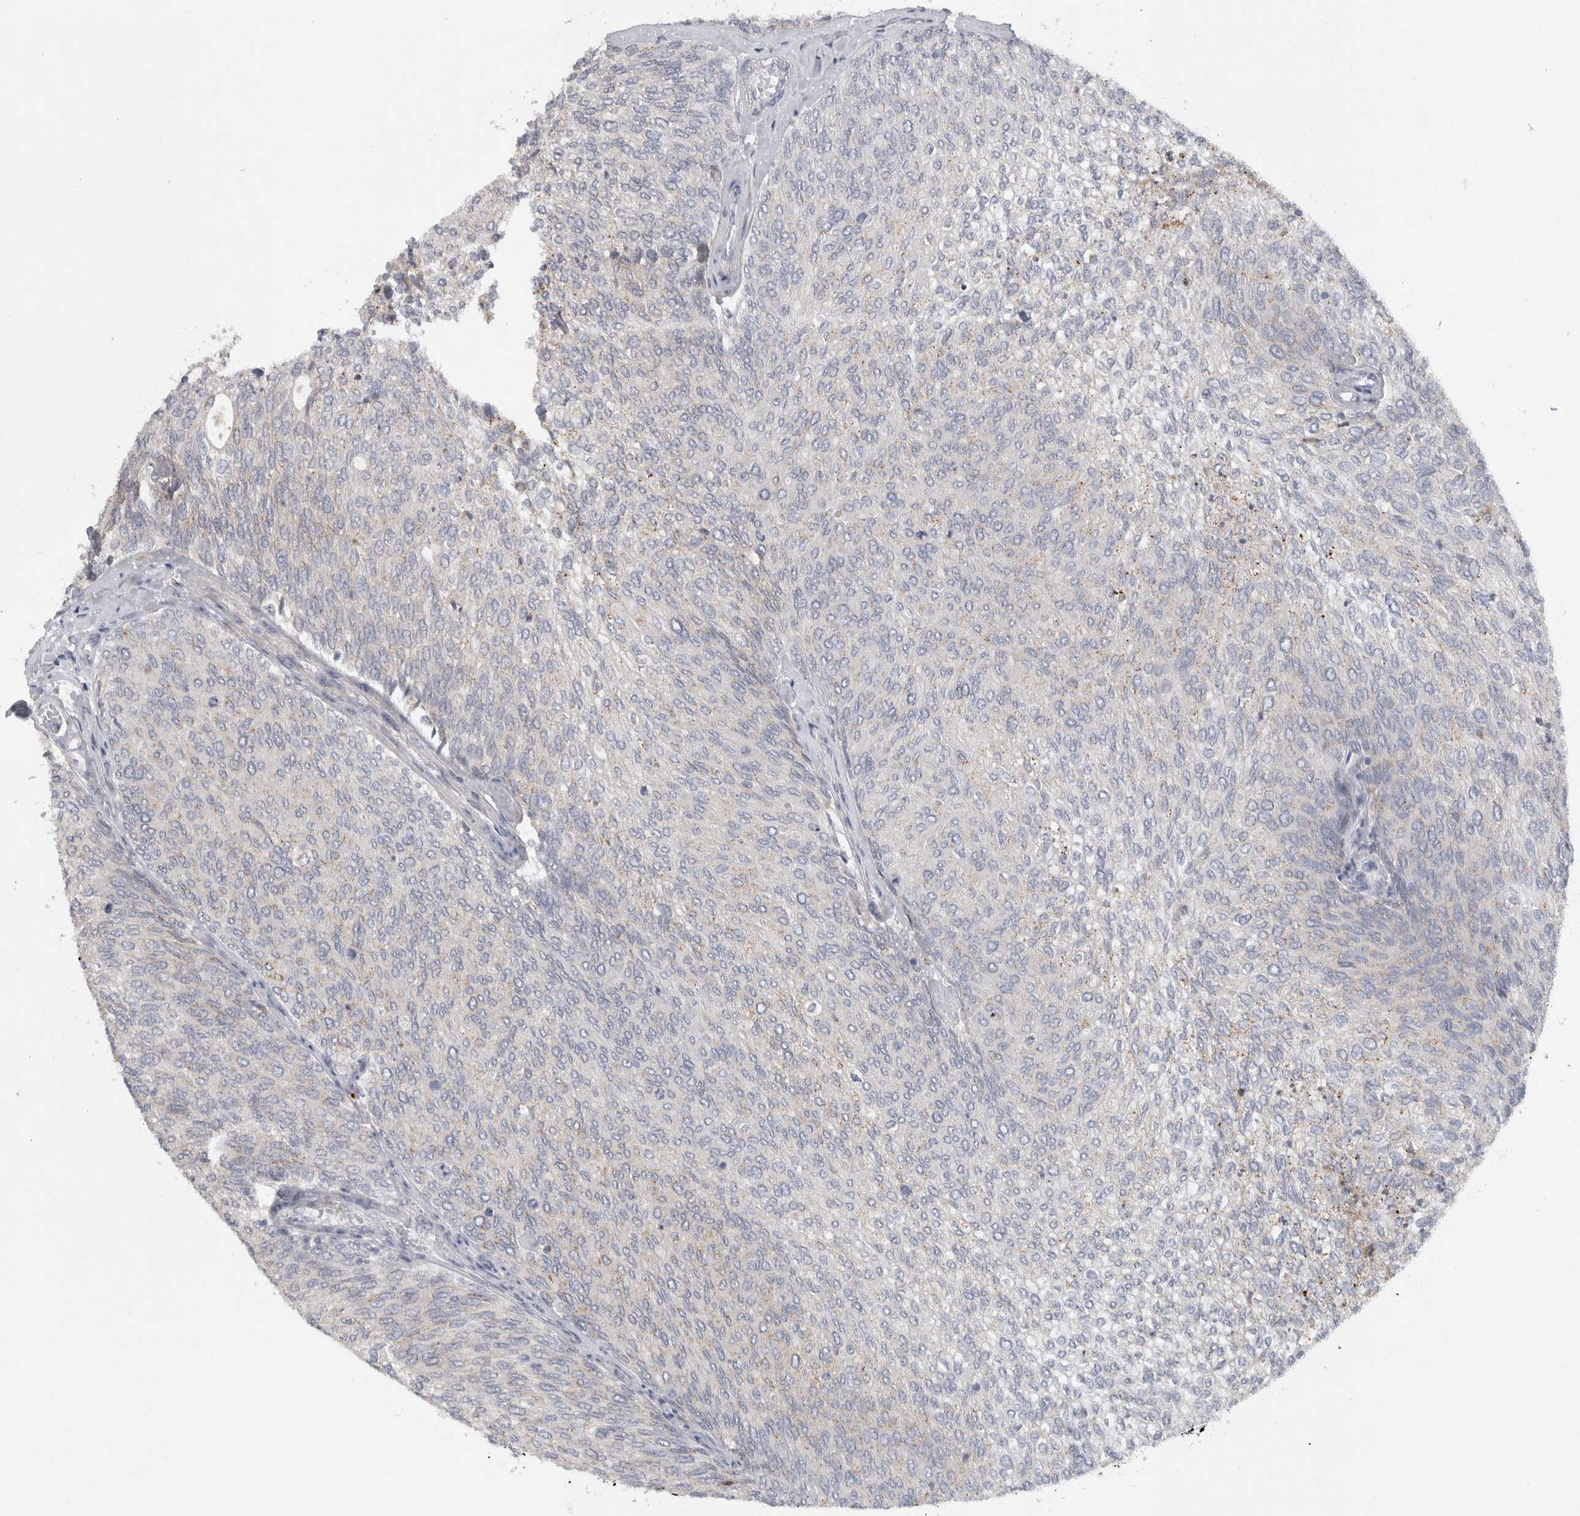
{"staining": {"intensity": "negative", "quantity": "none", "location": "none"}, "tissue": "urothelial cancer", "cell_type": "Tumor cells", "image_type": "cancer", "snomed": [{"axis": "morphology", "description": "Urothelial carcinoma, Low grade"}, {"axis": "topography", "description": "Urinary bladder"}], "caption": "Tumor cells show no significant positivity in urothelial cancer.", "gene": "MGAT1", "patient": {"sex": "female", "age": 79}}